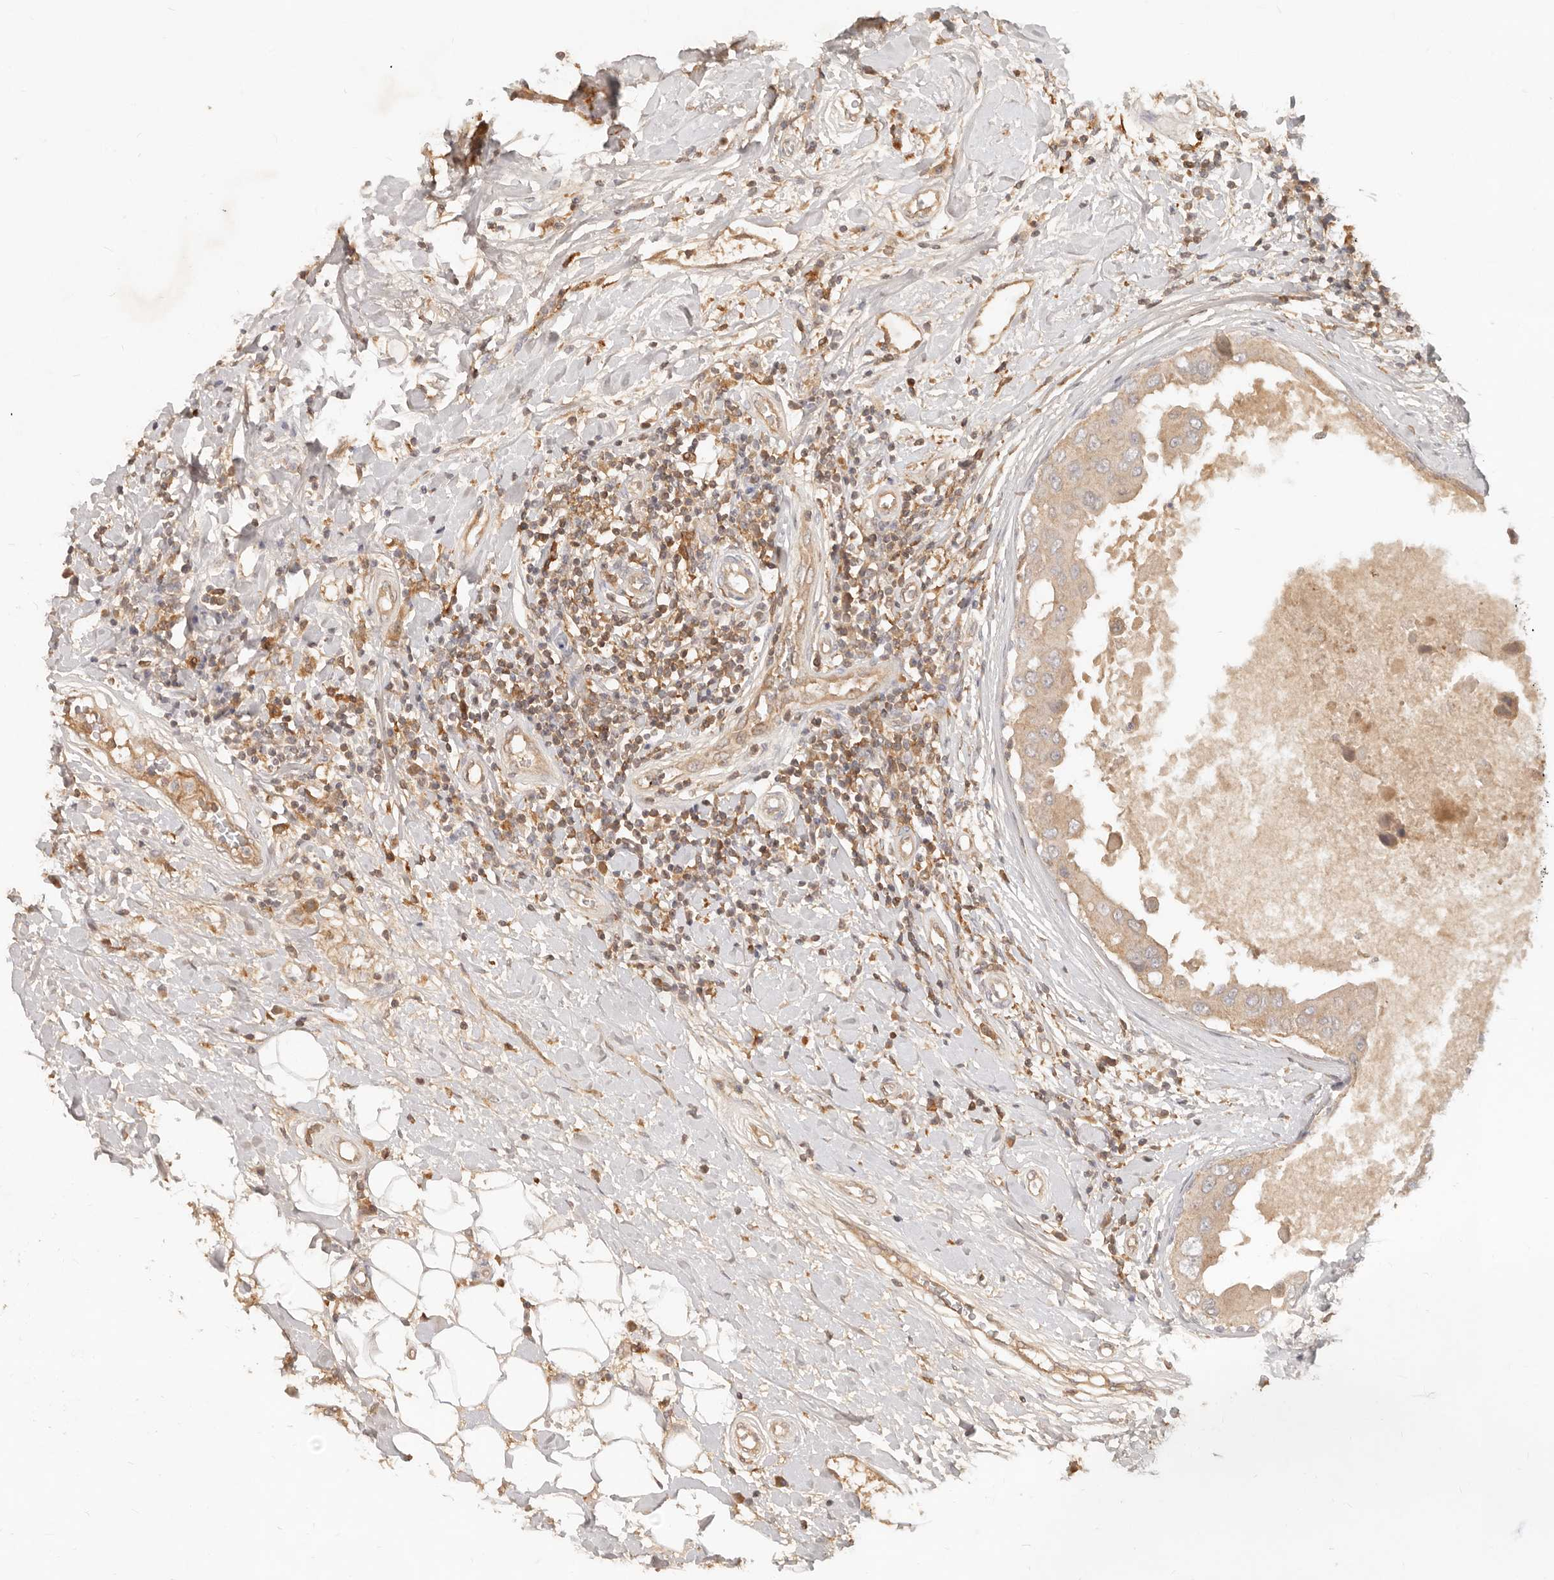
{"staining": {"intensity": "weak", "quantity": ">75%", "location": "cytoplasmic/membranous"}, "tissue": "breast cancer", "cell_type": "Tumor cells", "image_type": "cancer", "snomed": [{"axis": "morphology", "description": "Duct carcinoma"}, {"axis": "topography", "description": "Breast"}], "caption": "Protein staining of breast cancer (intraductal carcinoma) tissue reveals weak cytoplasmic/membranous staining in about >75% of tumor cells.", "gene": "NECAP2", "patient": {"sex": "female", "age": 27}}